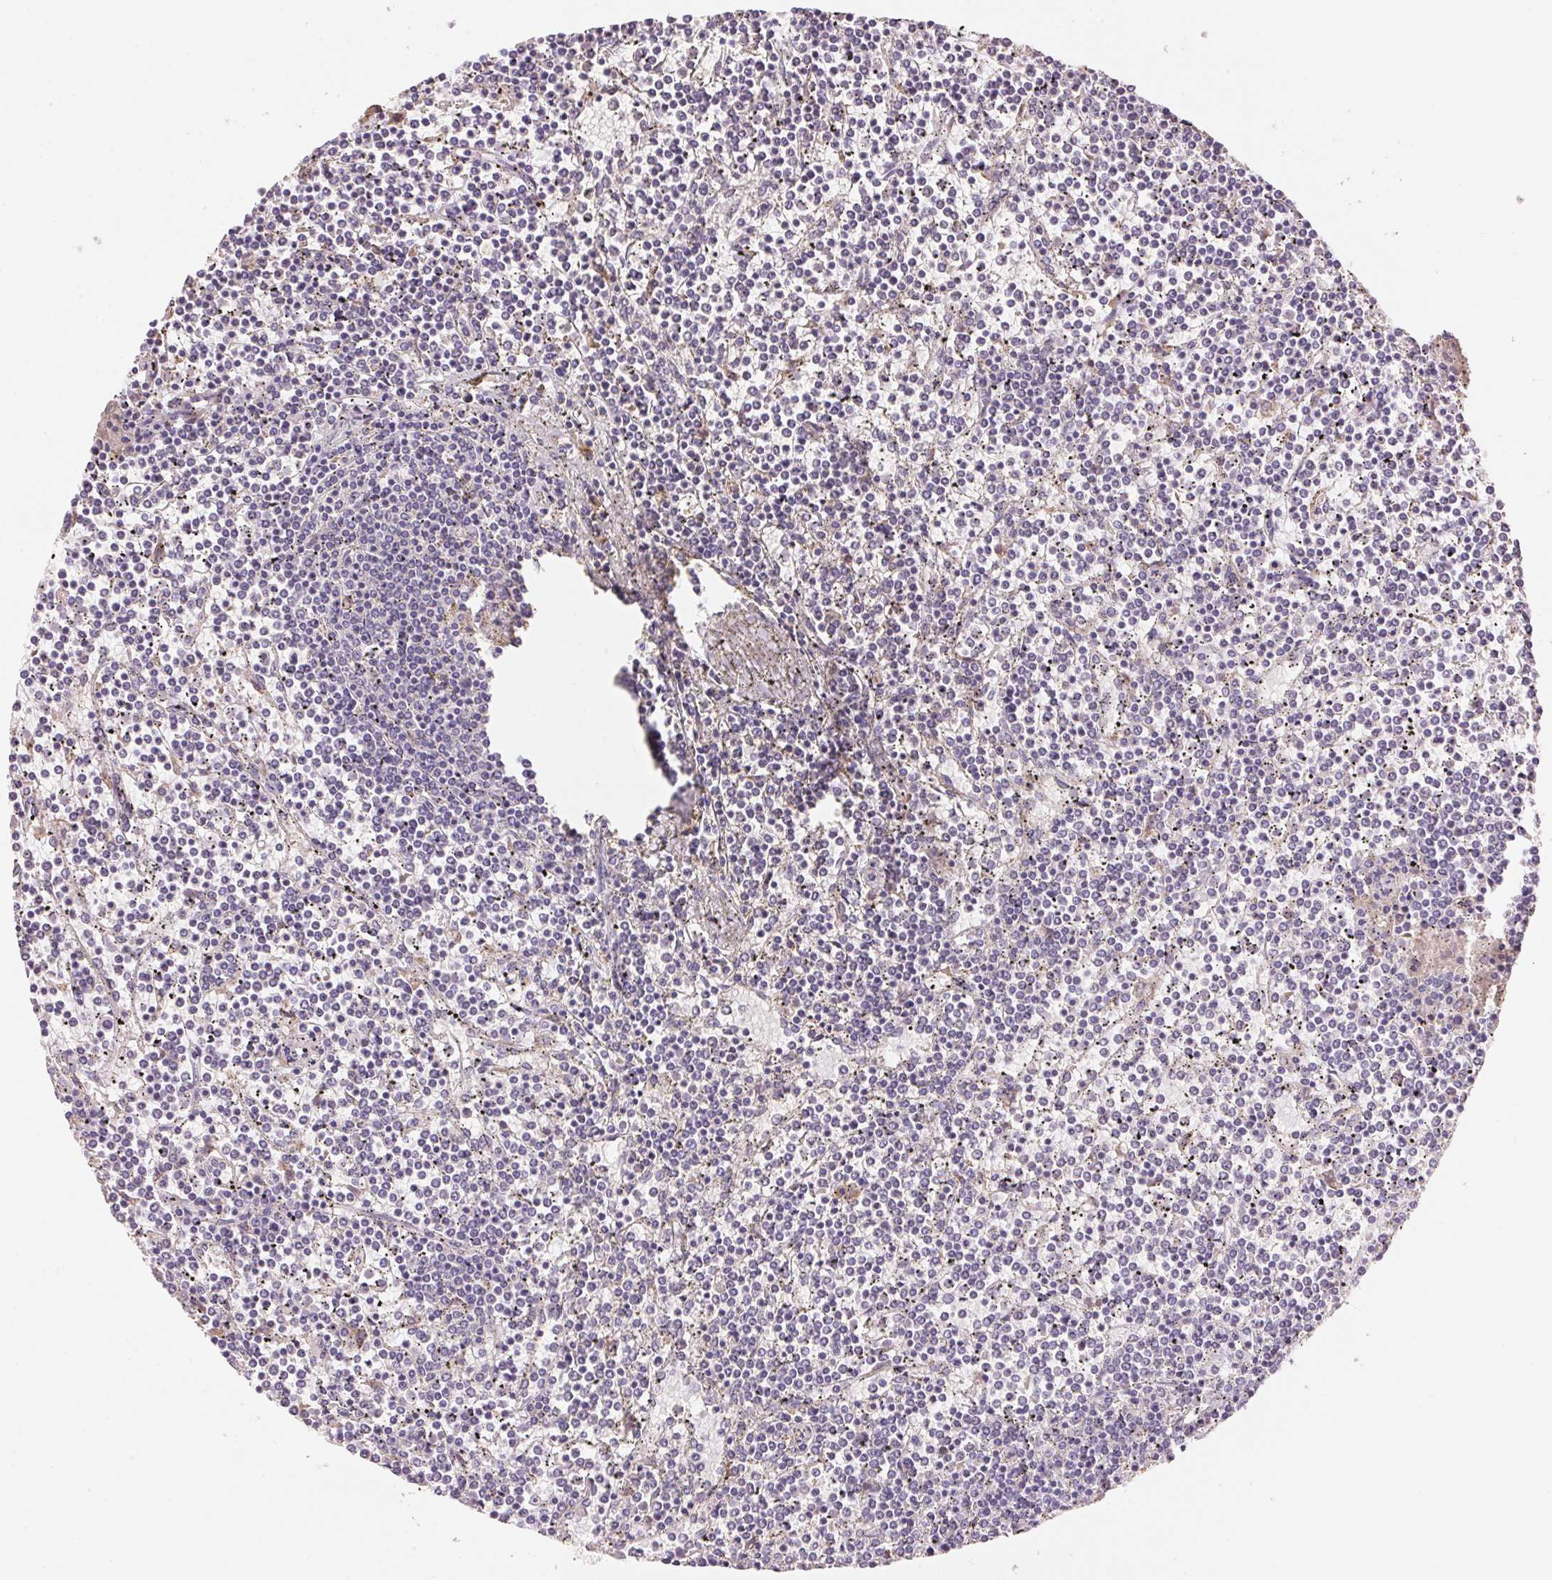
{"staining": {"intensity": "negative", "quantity": "none", "location": "none"}, "tissue": "lymphoma", "cell_type": "Tumor cells", "image_type": "cancer", "snomed": [{"axis": "morphology", "description": "Malignant lymphoma, non-Hodgkin's type, Low grade"}, {"axis": "topography", "description": "Spleen"}], "caption": "This micrograph is of lymphoma stained with immunohistochemistry (IHC) to label a protein in brown with the nuclei are counter-stained blue. There is no positivity in tumor cells.", "gene": "LYZL6", "patient": {"sex": "female", "age": 19}}